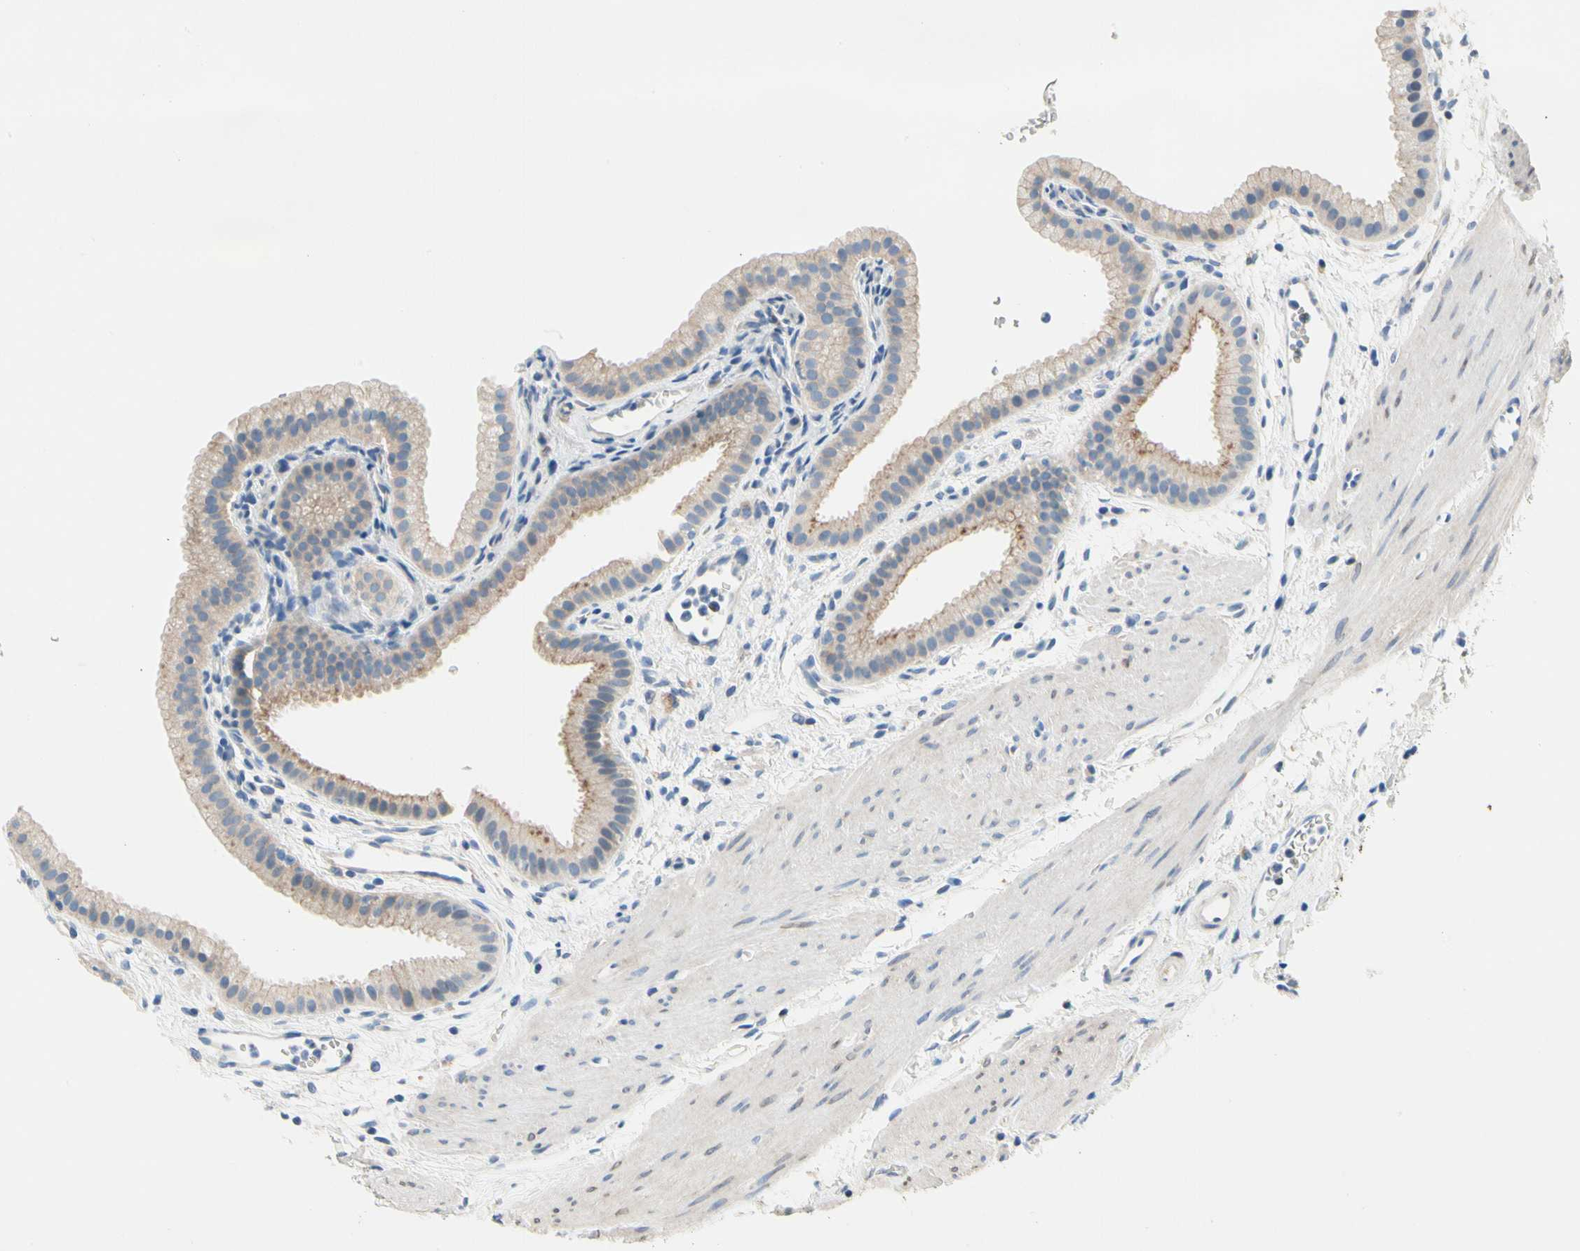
{"staining": {"intensity": "weak", "quantity": ">75%", "location": "cytoplasmic/membranous"}, "tissue": "gallbladder", "cell_type": "Glandular cells", "image_type": "normal", "snomed": [{"axis": "morphology", "description": "Normal tissue, NOS"}, {"axis": "topography", "description": "Gallbladder"}], "caption": "Glandular cells demonstrate low levels of weak cytoplasmic/membranous expression in approximately >75% of cells in normal gallbladder.", "gene": "CA14", "patient": {"sex": "female", "age": 64}}